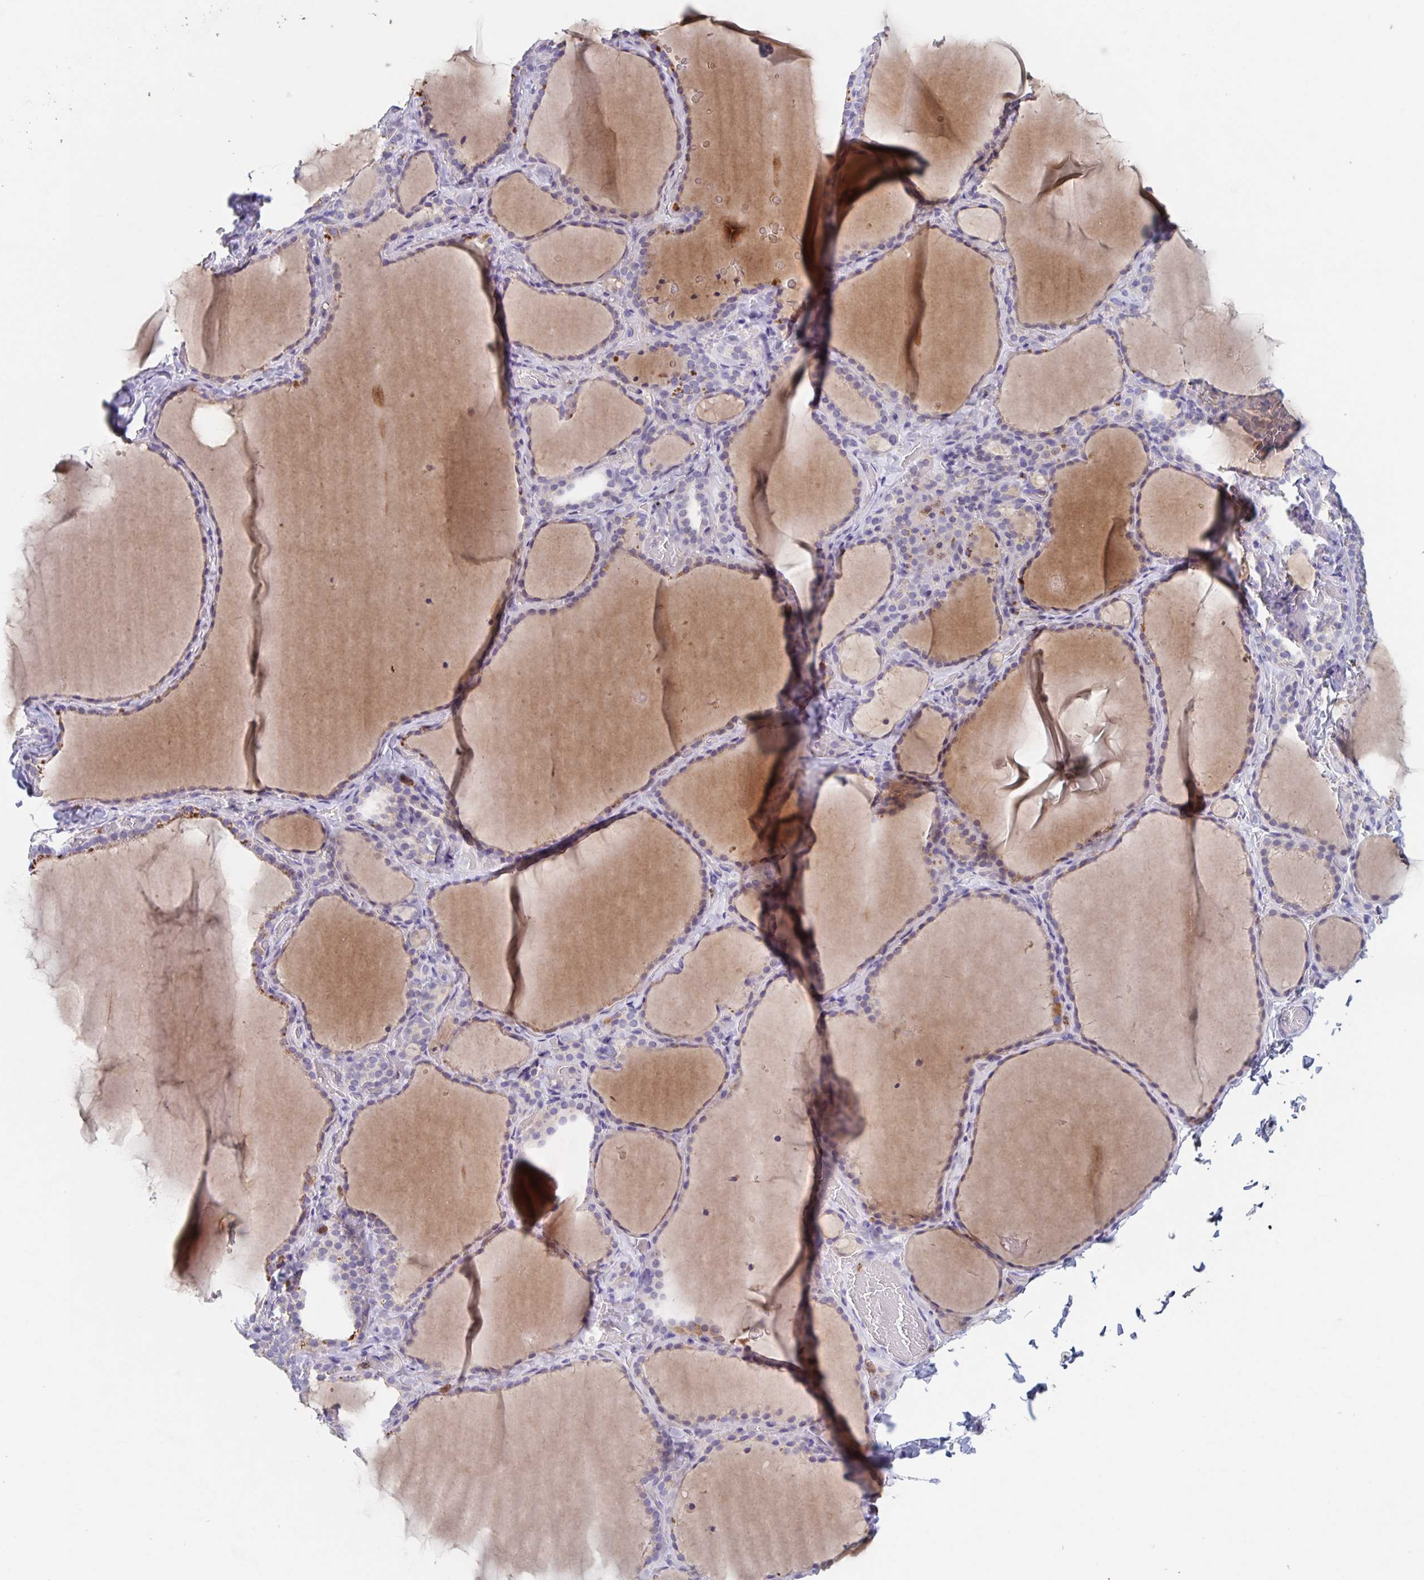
{"staining": {"intensity": "moderate", "quantity": "<25%", "location": "cytoplasmic/membranous"}, "tissue": "thyroid gland", "cell_type": "Glandular cells", "image_type": "normal", "snomed": [{"axis": "morphology", "description": "Normal tissue, NOS"}, {"axis": "topography", "description": "Thyroid gland"}], "caption": "Thyroid gland stained with a brown dye exhibits moderate cytoplasmic/membranous positive positivity in about <25% of glandular cells.", "gene": "CDC42BPG", "patient": {"sex": "female", "age": 22}}